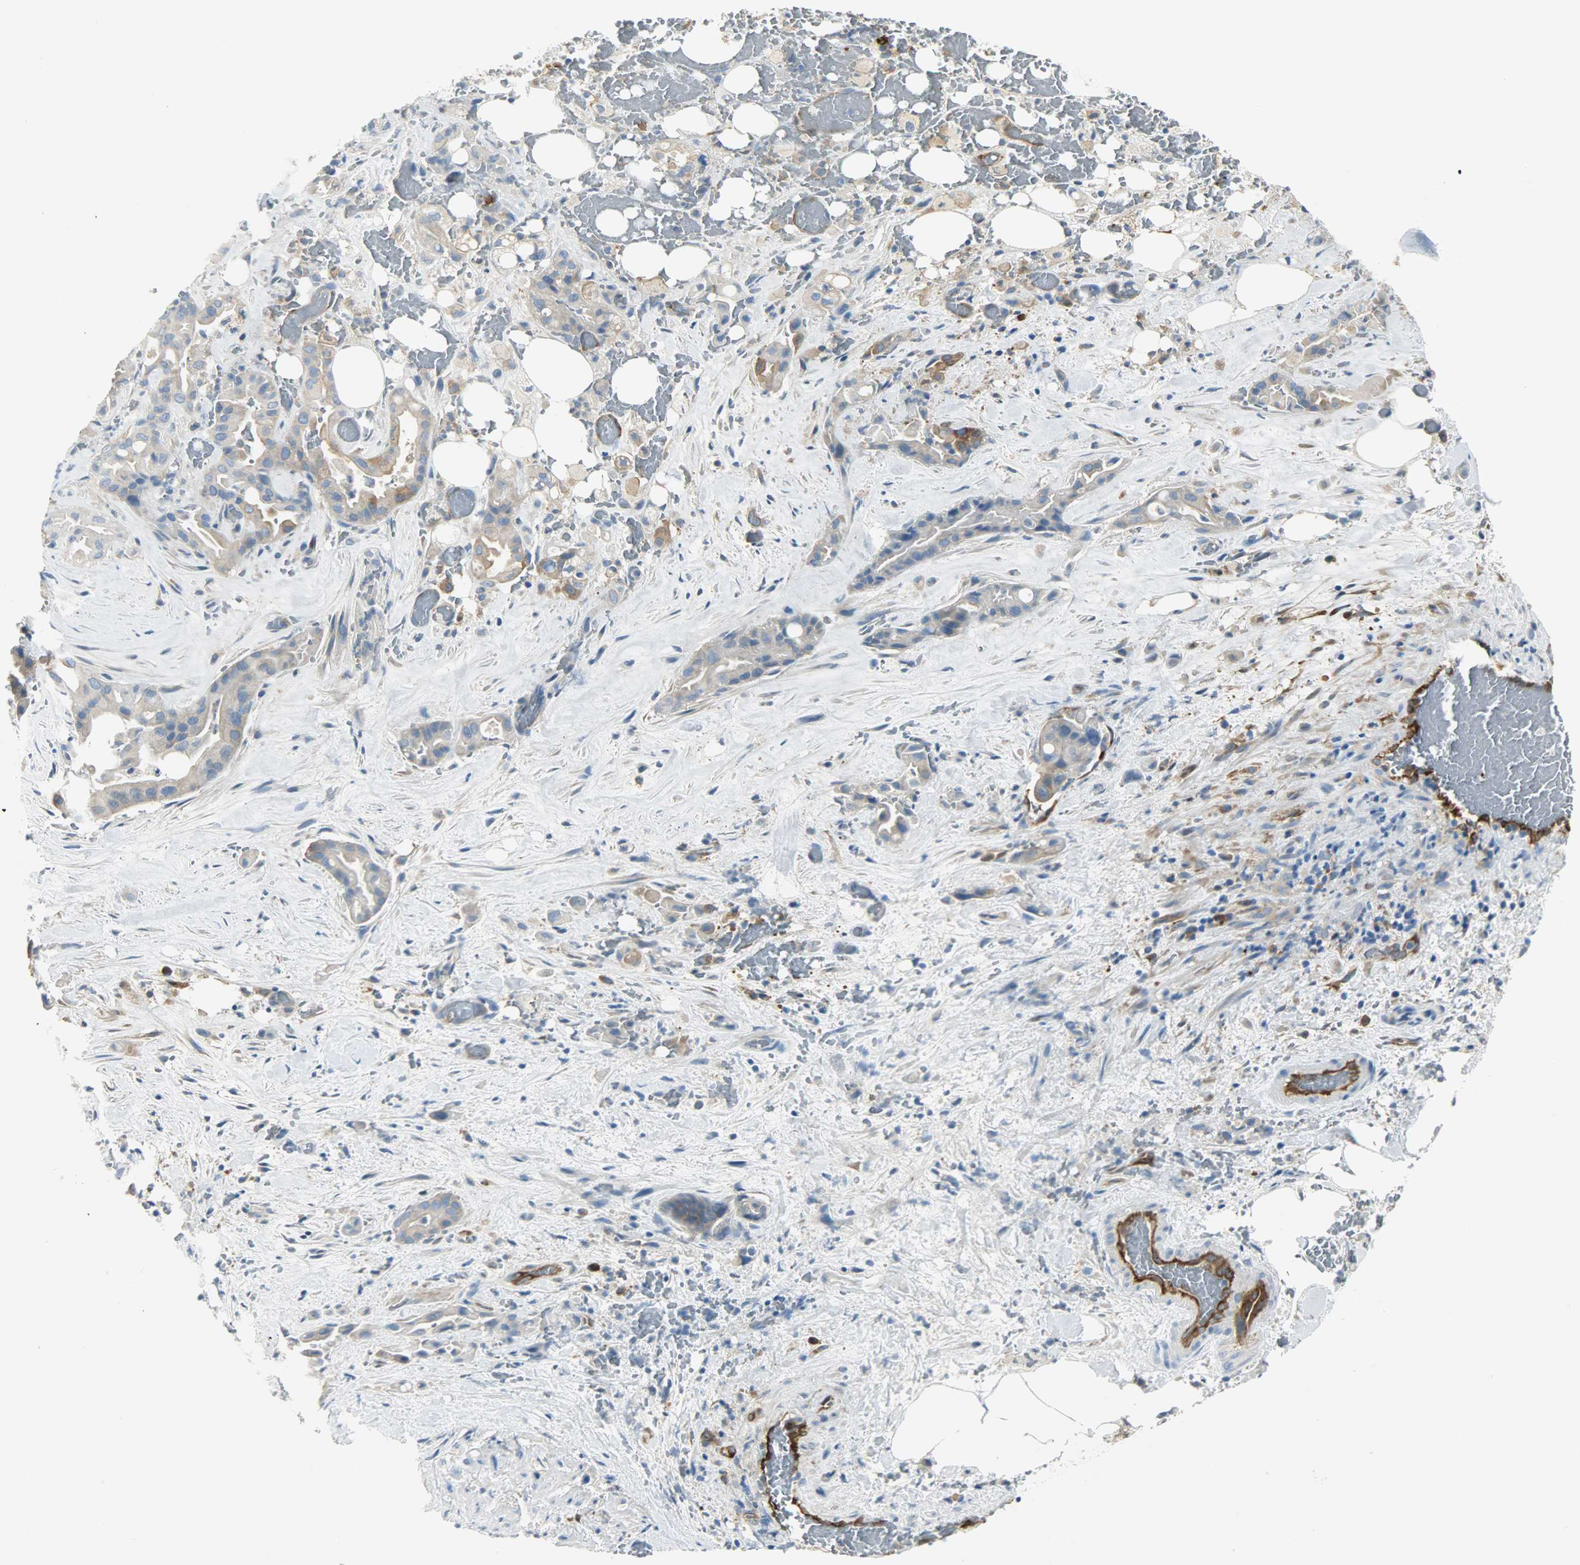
{"staining": {"intensity": "moderate", "quantity": ">75%", "location": "cytoplasmic/membranous"}, "tissue": "liver cancer", "cell_type": "Tumor cells", "image_type": "cancer", "snomed": [{"axis": "morphology", "description": "Cholangiocarcinoma"}, {"axis": "topography", "description": "Liver"}], "caption": "Brown immunohistochemical staining in human liver cholangiocarcinoma exhibits moderate cytoplasmic/membranous staining in approximately >75% of tumor cells. Nuclei are stained in blue.", "gene": "WARS1", "patient": {"sex": "female", "age": 68}}